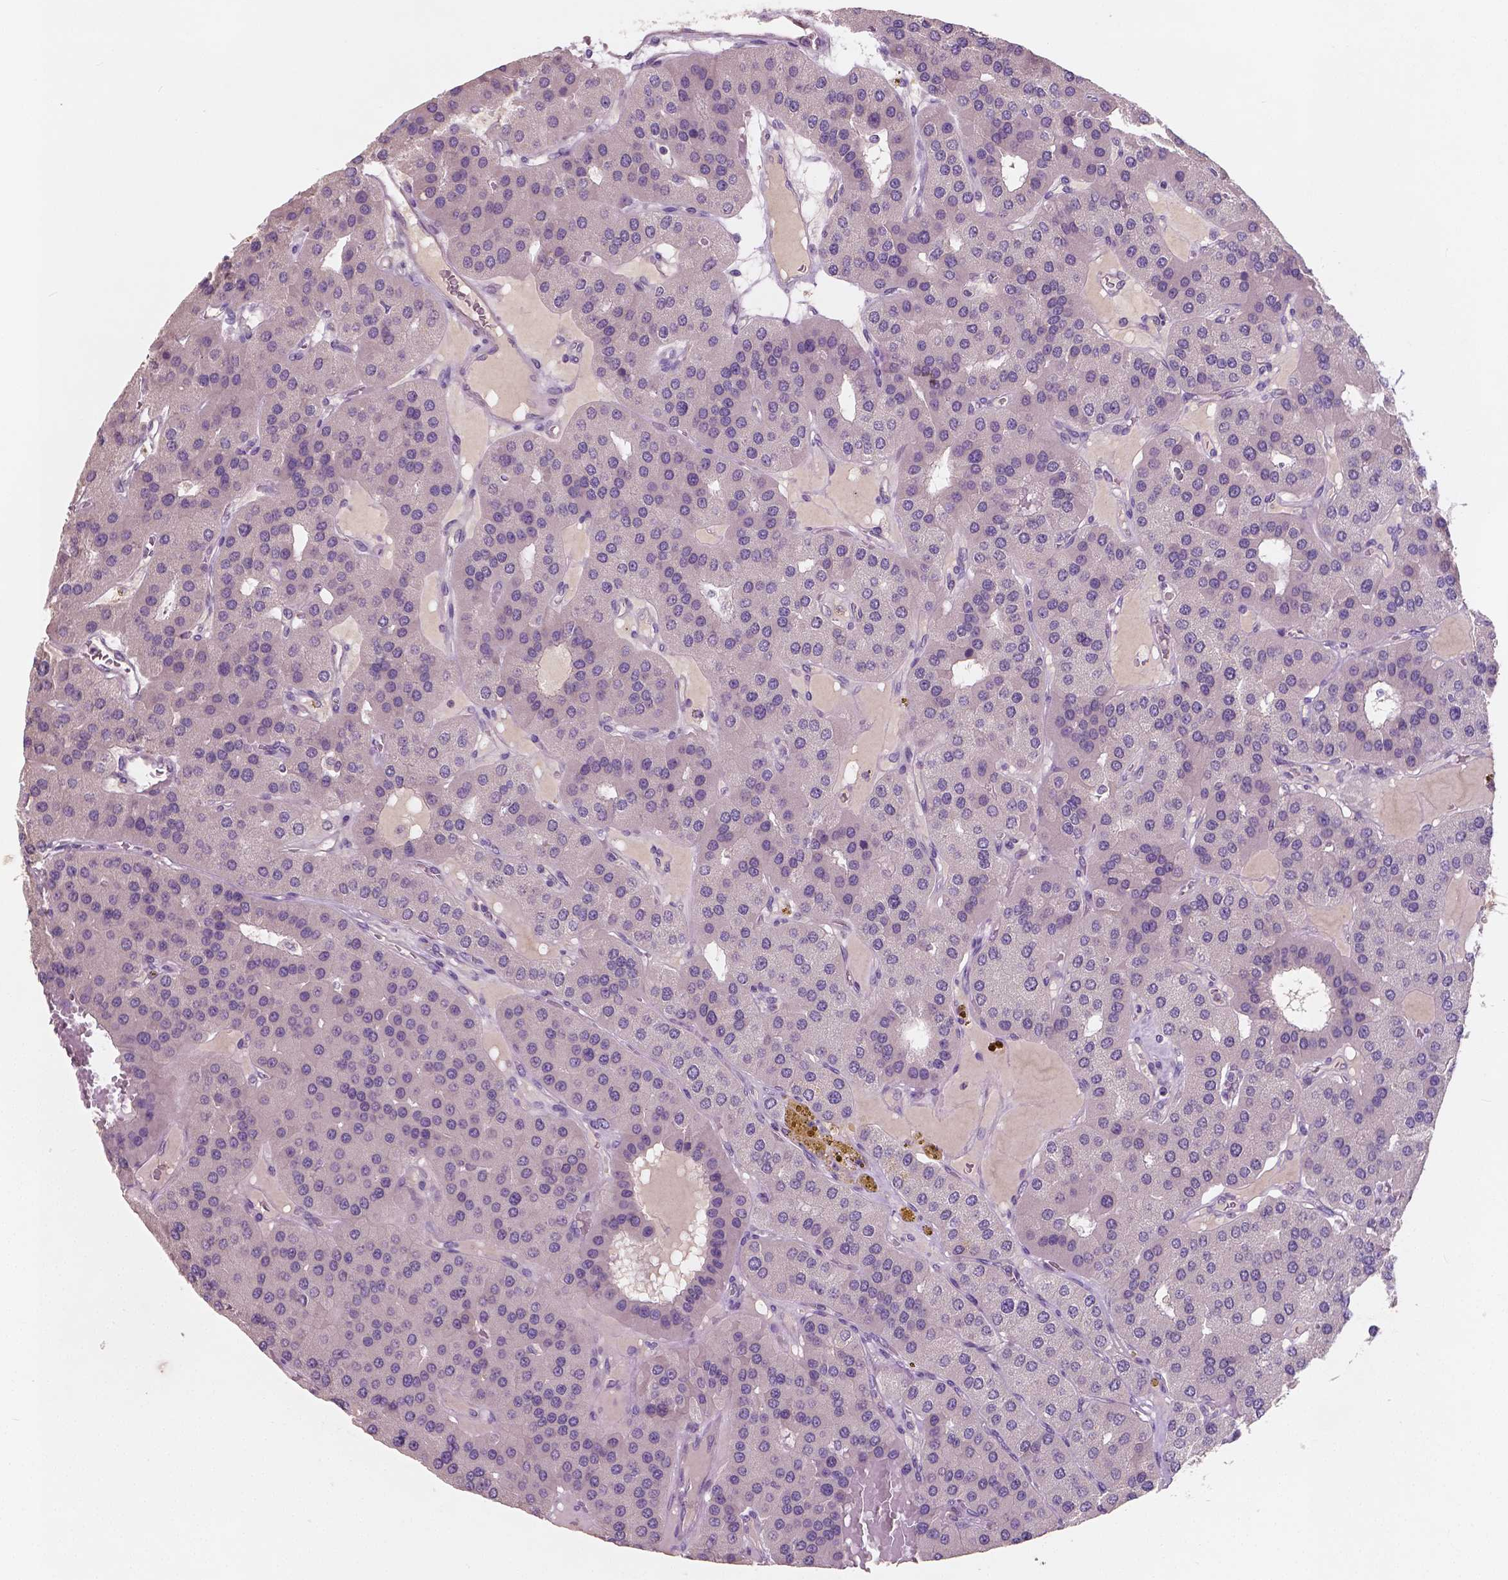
{"staining": {"intensity": "negative", "quantity": "none", "location": "none"}, "tissue": "parathyroid gland", "cell_type": "Glandular cells", "image_type": "normal", "snomed": [{"axis": "morphology", "description": "Normal tissue, NOS"}, {"axis": "morphology", "description": "Adenoma, NOS"}, {"axis": "topography", "description": "Parathyroid gland"}], "caption": "There is no significant expression in glandular cells of parathyroid gland. (Stains: DAB (3,3'-diaminobenzidine) immunohistochemistry (IHC) with hematoxylin counter stain, Microscopy: brightfield microscopy at high magnification).", "gene": "LSM14B", "patient": {"sex": "female", "age": 86}}